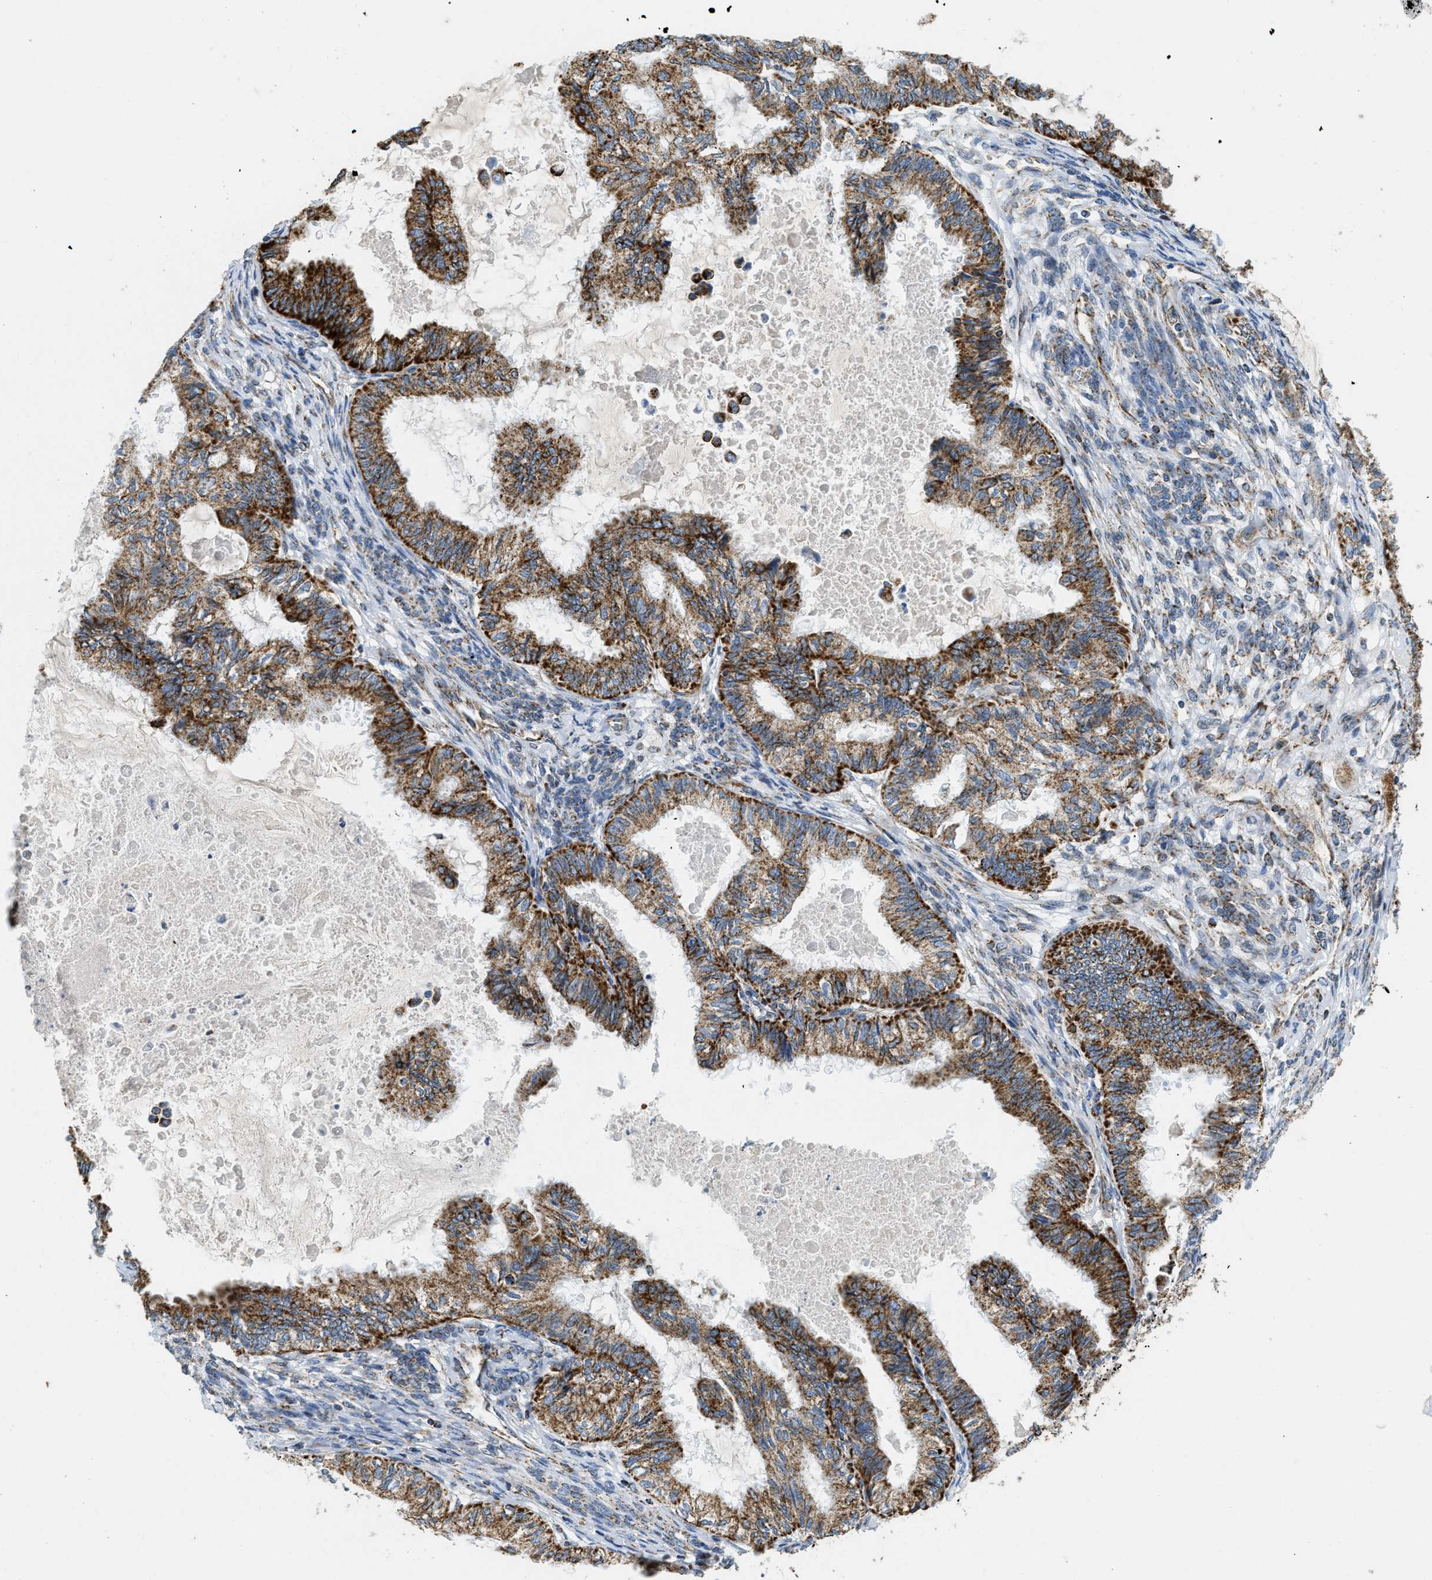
{"staining": {"intensity": "strong", "quantity": ">75%", "location": "cytoplasmic/membranous"}, "tissue": "cervical cancer", "cell_type": "Tumor cells", "image_type": "cancer", "snomed": [{"axis": "morphology", "description": "Normal tissue, NOS"}, {"axis": "morphology", "description": "Adenocarcinoma, NOS"}, {"axis": "topography", "description": "Cervix"}, {"axis": "topography", "description": "Endometrium"}], "caption": "Tumor cells demonstrate high levels of strong cytoplasmic/membranous expression in approximately >75% of cells in human cervical cancer (adenocarcinoma). (DAB IHC with brightfield microscopy, high magnification).", "gene": "STK33", "patient": {"sex": "female", "age": 86}}